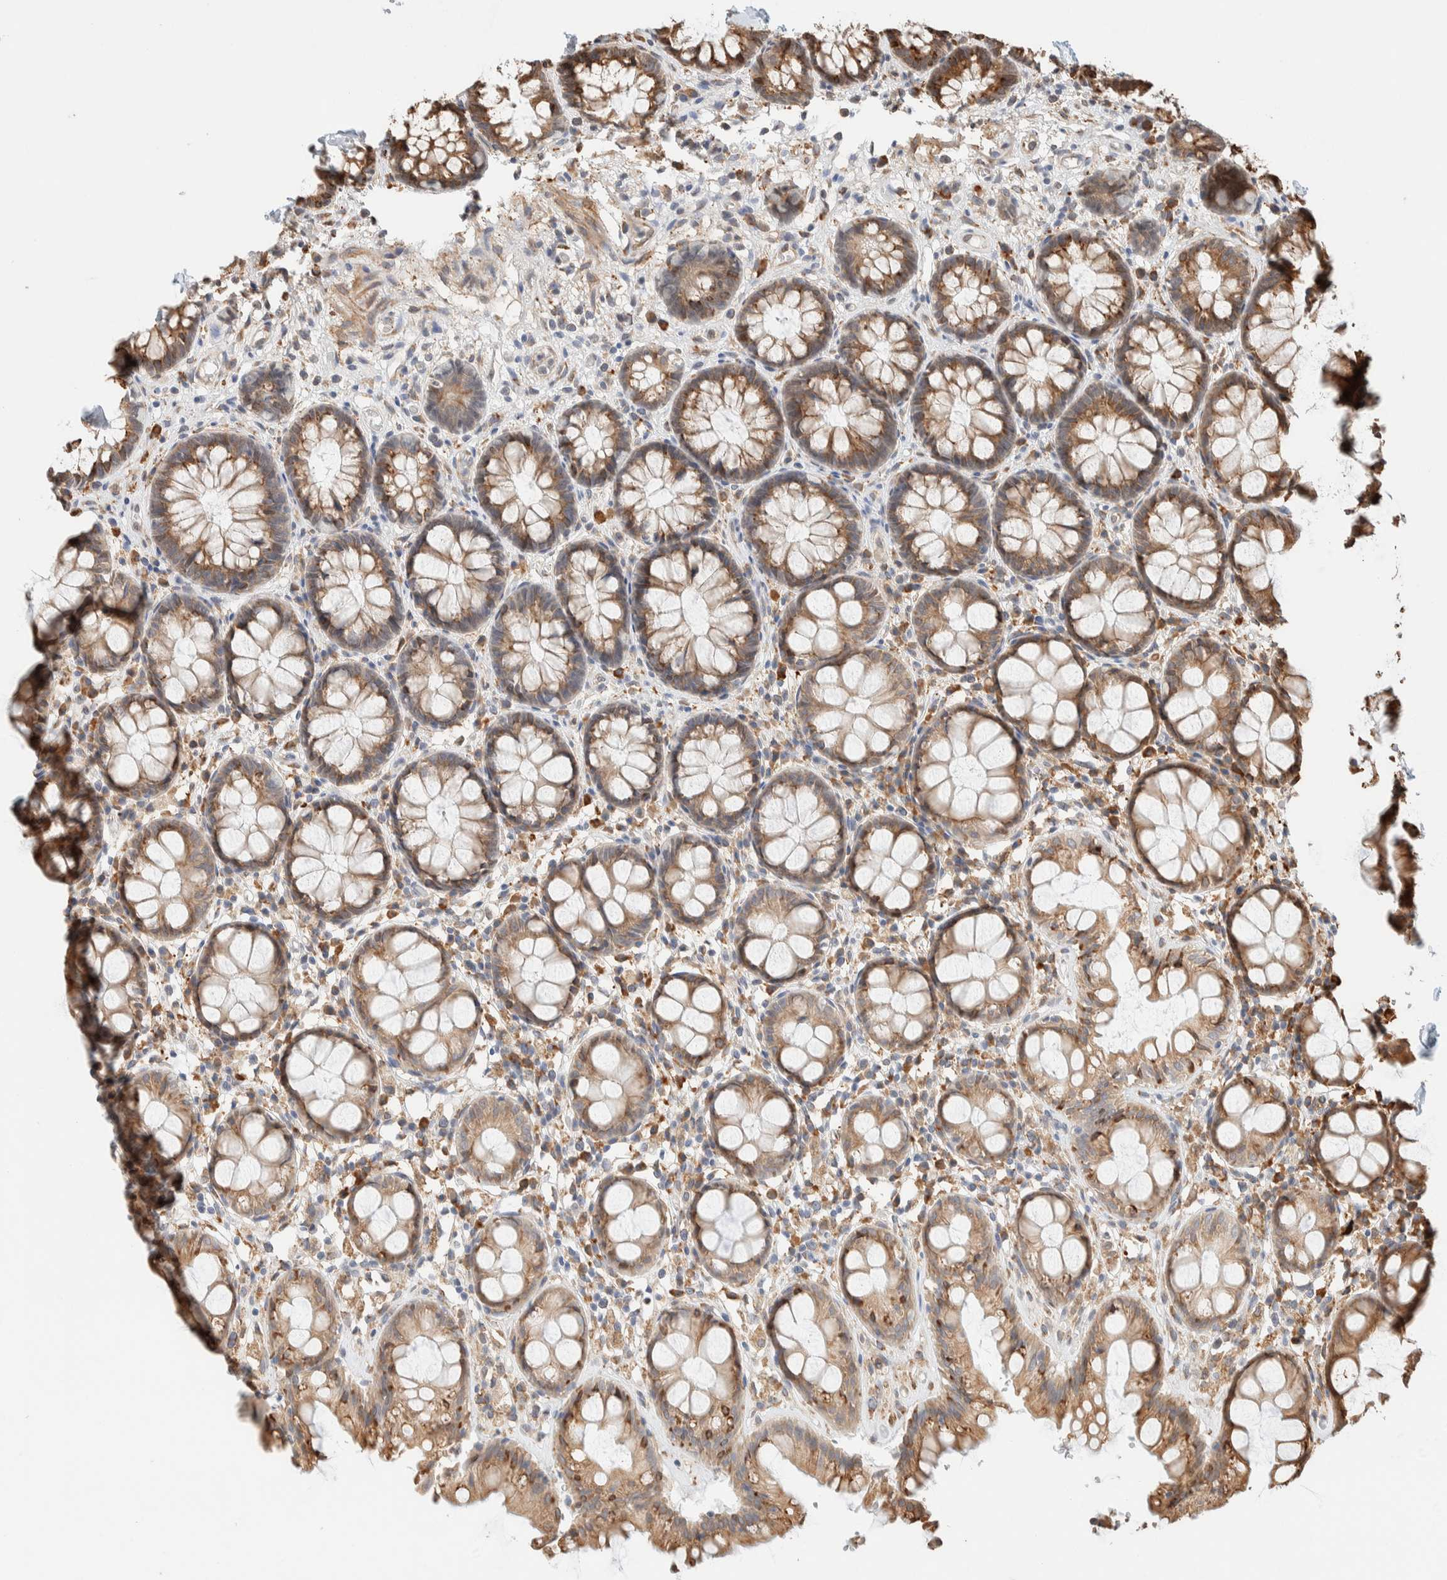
{"staining": {"intensity": "moderate", "quantity": ">75%", "location": "cytoplasmic/membranous"}, "tissue": "rectum", "cell_type": "Glandular cells", "image_type": "normal", "snomed": [{"axis": "morphology", "description": "Normal tissue, NOS"}, {"axis": "topography", "description": "Rectum"}], "caption": "Brown immunohistochemical staining in unremarkable human rectum shows moderate cytoplasmic/membranous staining in approximately >75% of glandular cells. Nuclei are stained in blue.", "gene": "INTS1", "patient": {"sex": "male", "age": 64}}